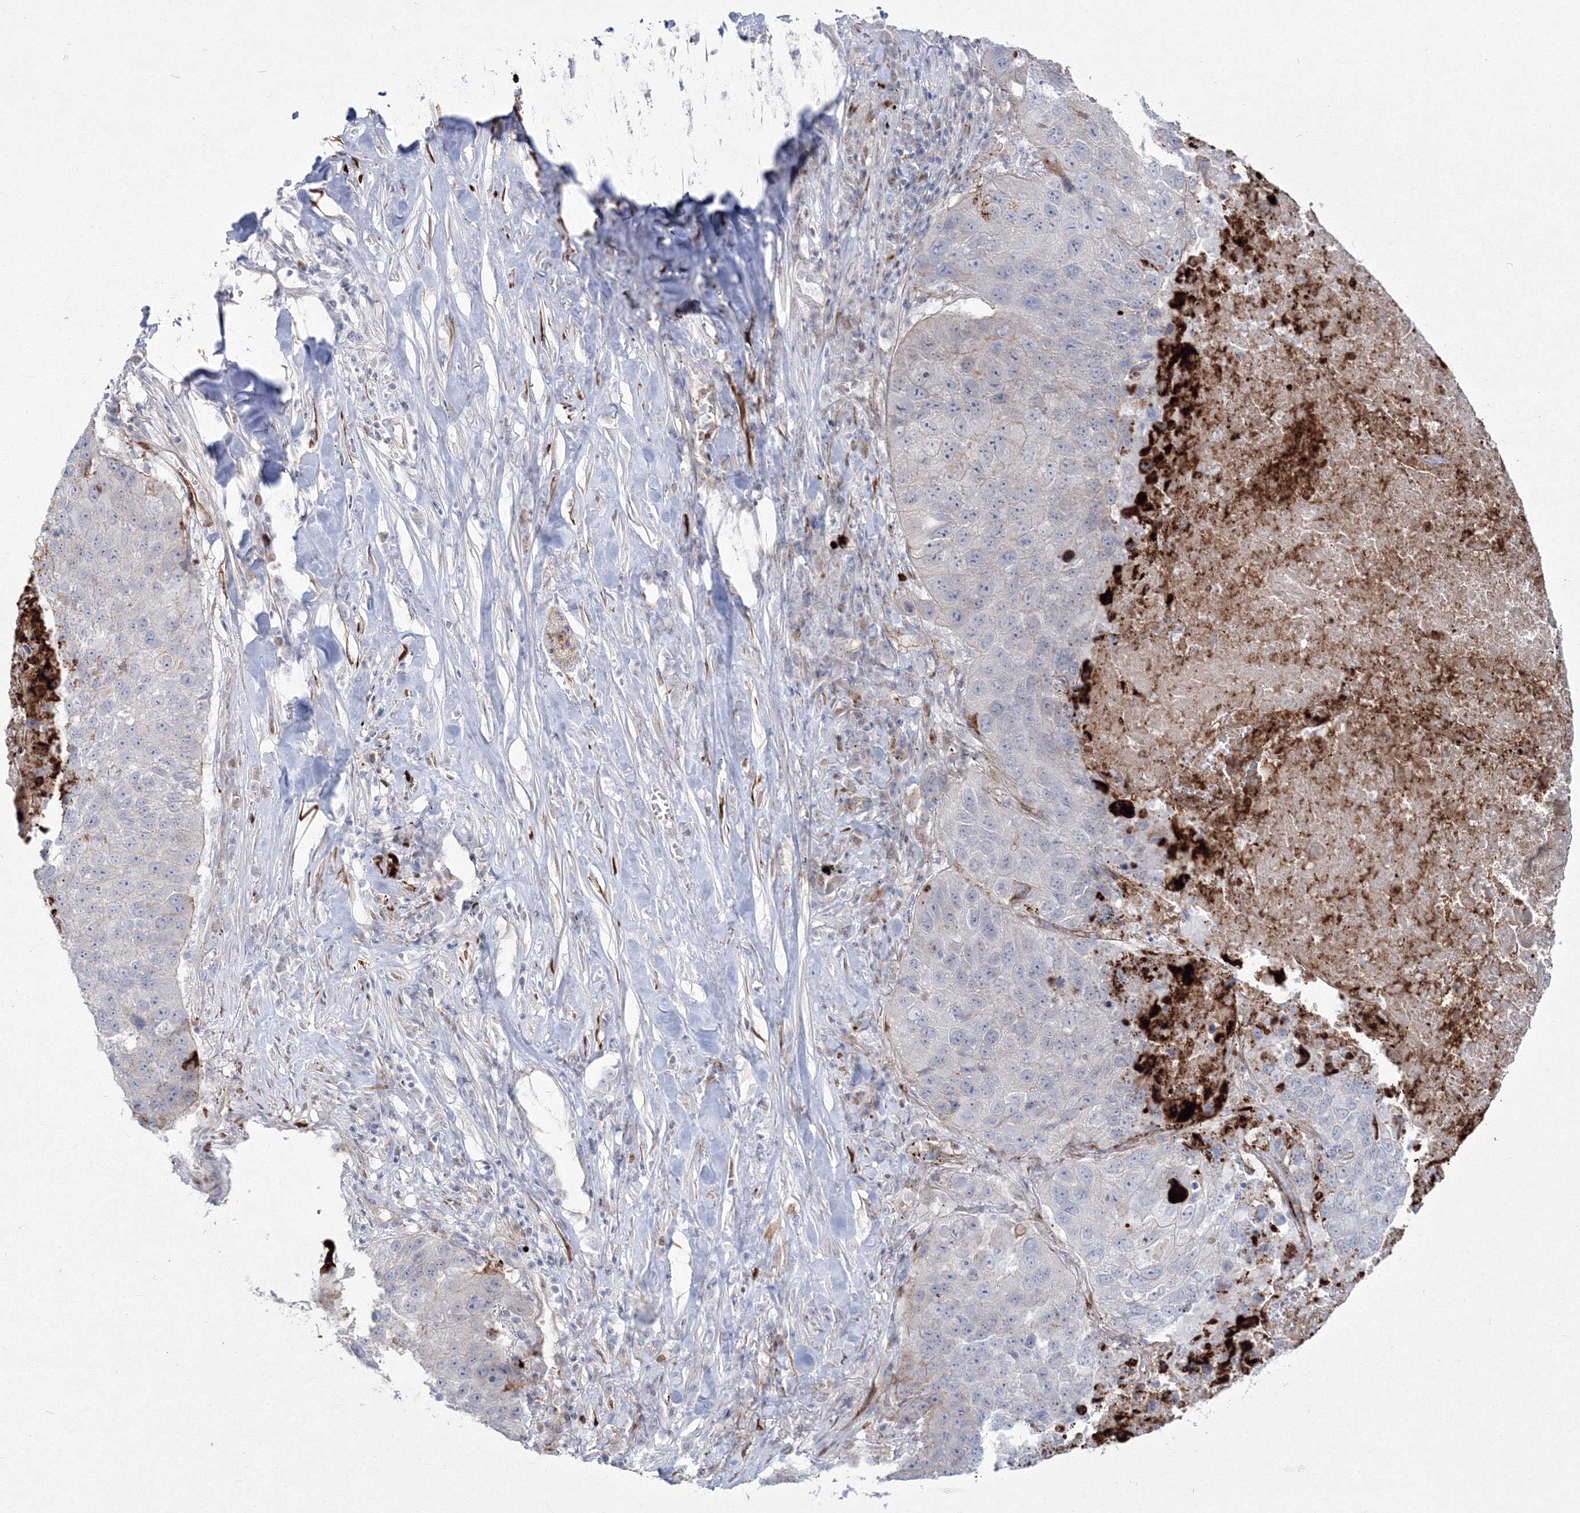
{"staining": {"intensity": "negative", "quantity": "none", "location": "none"}, "tissue": "lung cancer", "cell_type": "Tumor cells", "image_type": "cancer", "snomed": [{"axis": "morphology", "description": "Squamous cell carcinoma, NOS"}, {"axis": "topography", "description": "Lung"}], "caption": "The image shows no staining of tumor cells in lung cancer.", "gene": "HYAL2", "patient": {"sex": "male", "age": 61}}